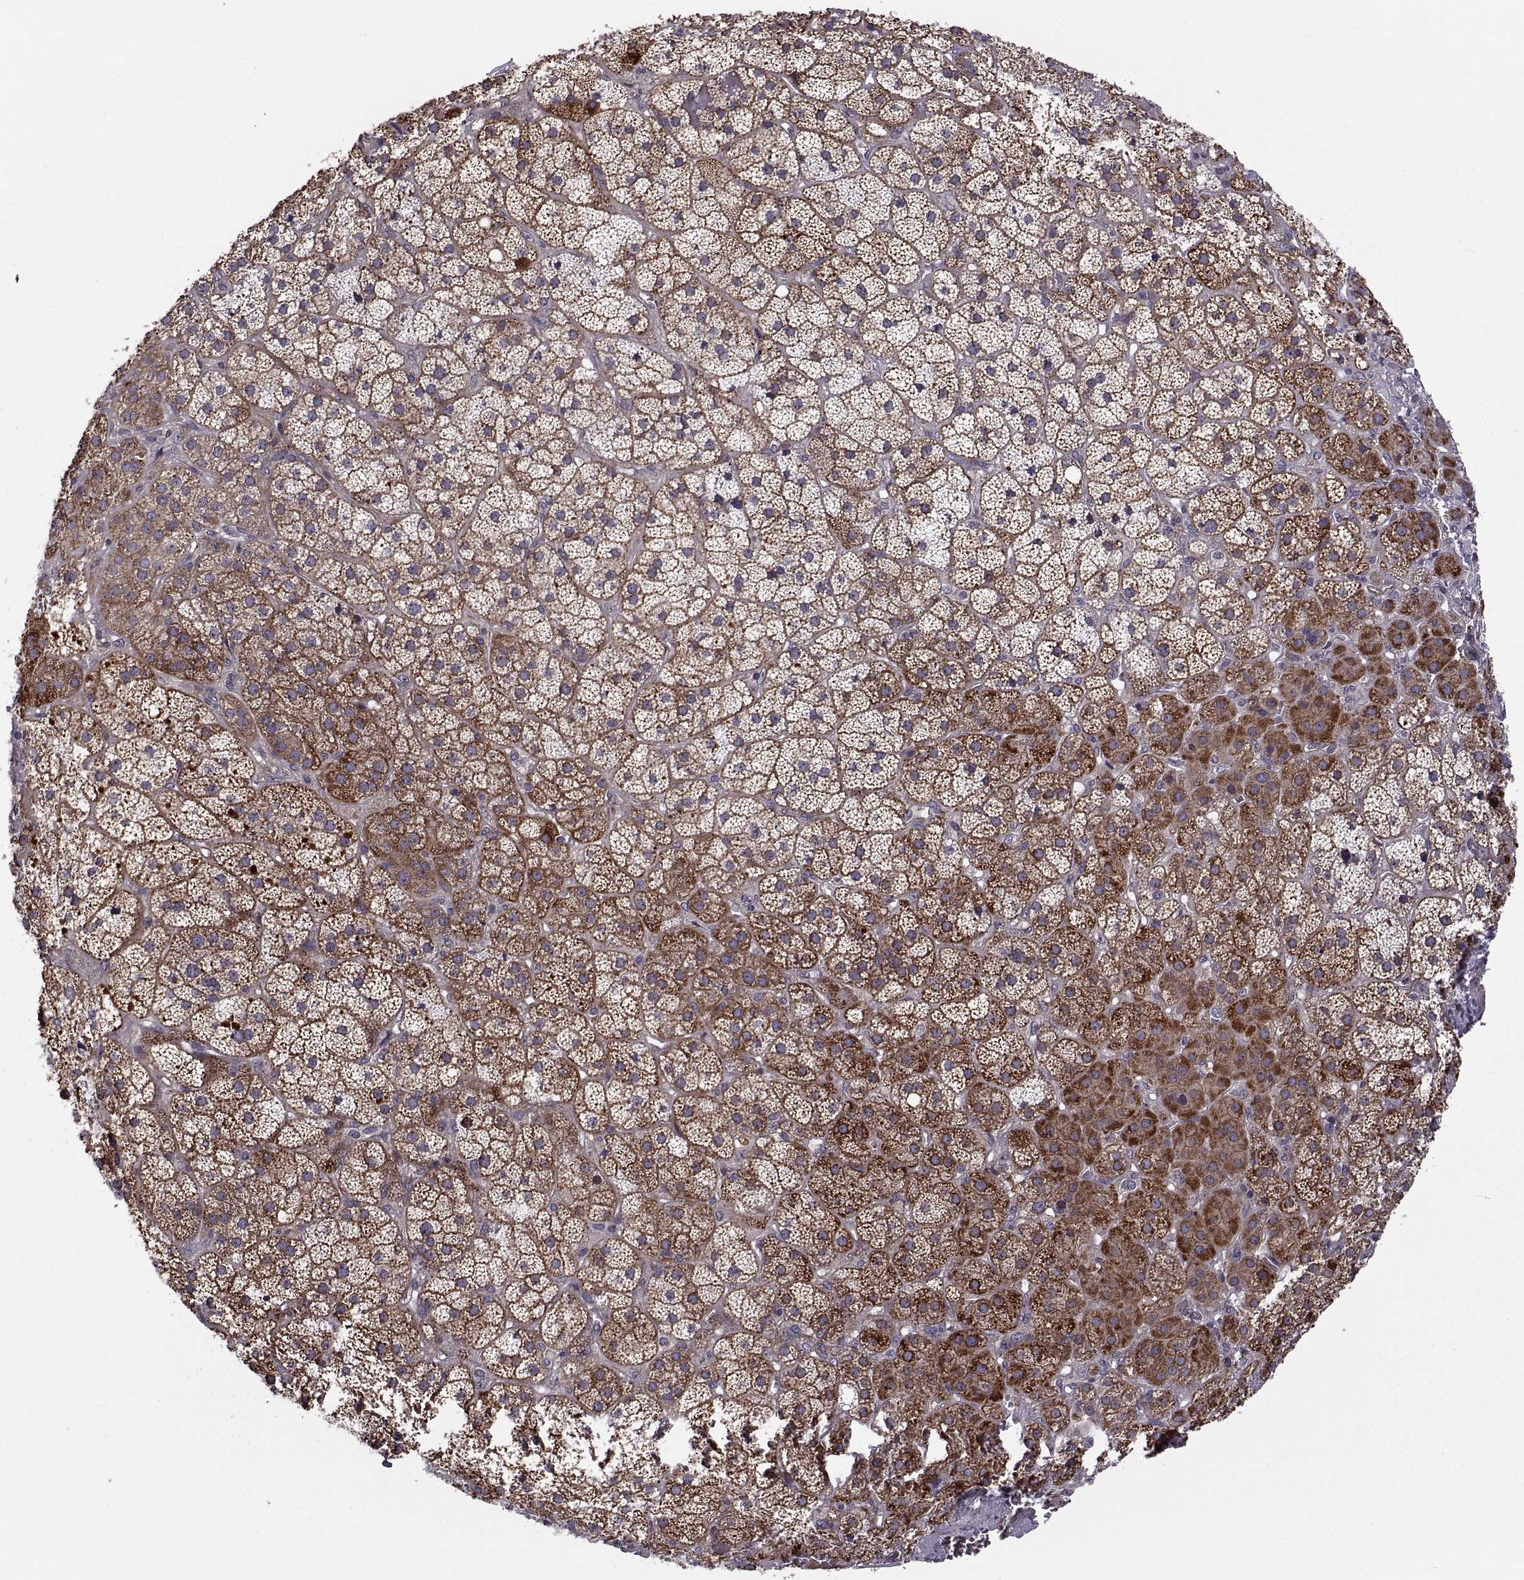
{"staining": {"intensity": "strong", "quantity": "25%-75%", "location": "cytoplasmic/membranous"}, "tissue": "adrenal gland", "cell_type": "Glandular cells", "image_type": "normal", "snomed": [{"axis": "morphology", "description": "Normal tissue, NOS"}, {"axis": "topography", "description": "Adrenal gland"}], "caption": "DAB (3,3'-diaminobenzidine) immunohistochemical staining of benign adrenal gland reveals strong cytoplasmic/membranous protein expression in about 25%-75% of glandular cells.", "gene": "PMM2", "patient": {"sex": "male", "age": 57}}